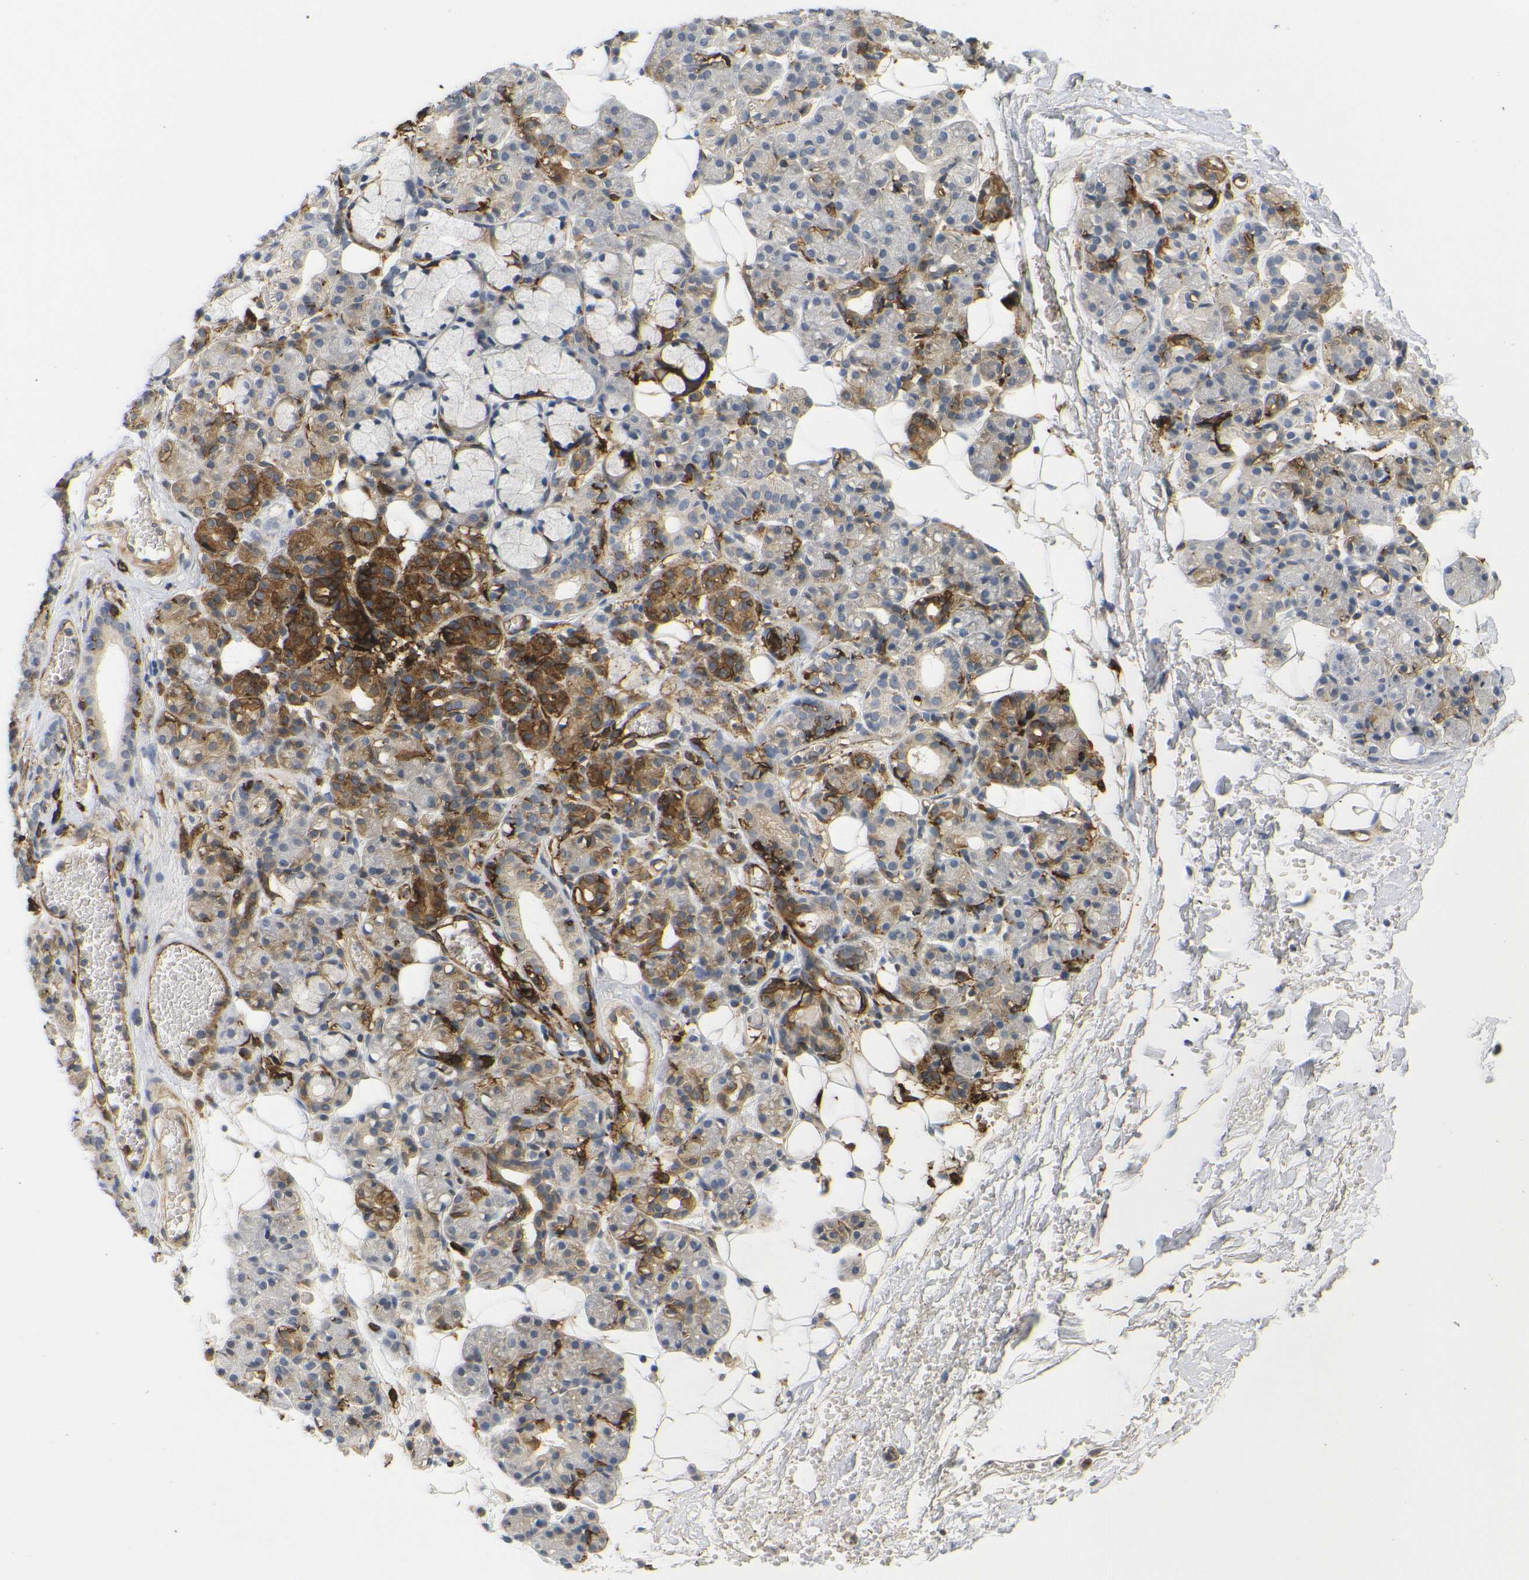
{"staining": {"intensity": "moderate", "quantity": "25%-75%", "location": "cytoplasmic/membranous"}, "tissue": "salivary gland", "cell_type": "Glandular cells", "image_type": "normal", "snomed": [{"axis": "morphology", "description": "Normal tissue, NOS"}, {"axis": "topography", "description": "Salivary gland"}], "caption": "Benign salivary gland shows moderate cytoplasmic/membranous expression in approximately 25%-75% of glandular cells, visualized by immunohistochemistry. The protein is shown in brown color, while the nuclei are stained blue.", "gene": "HLA", "patient": {"sex": "male", "age": 63}}